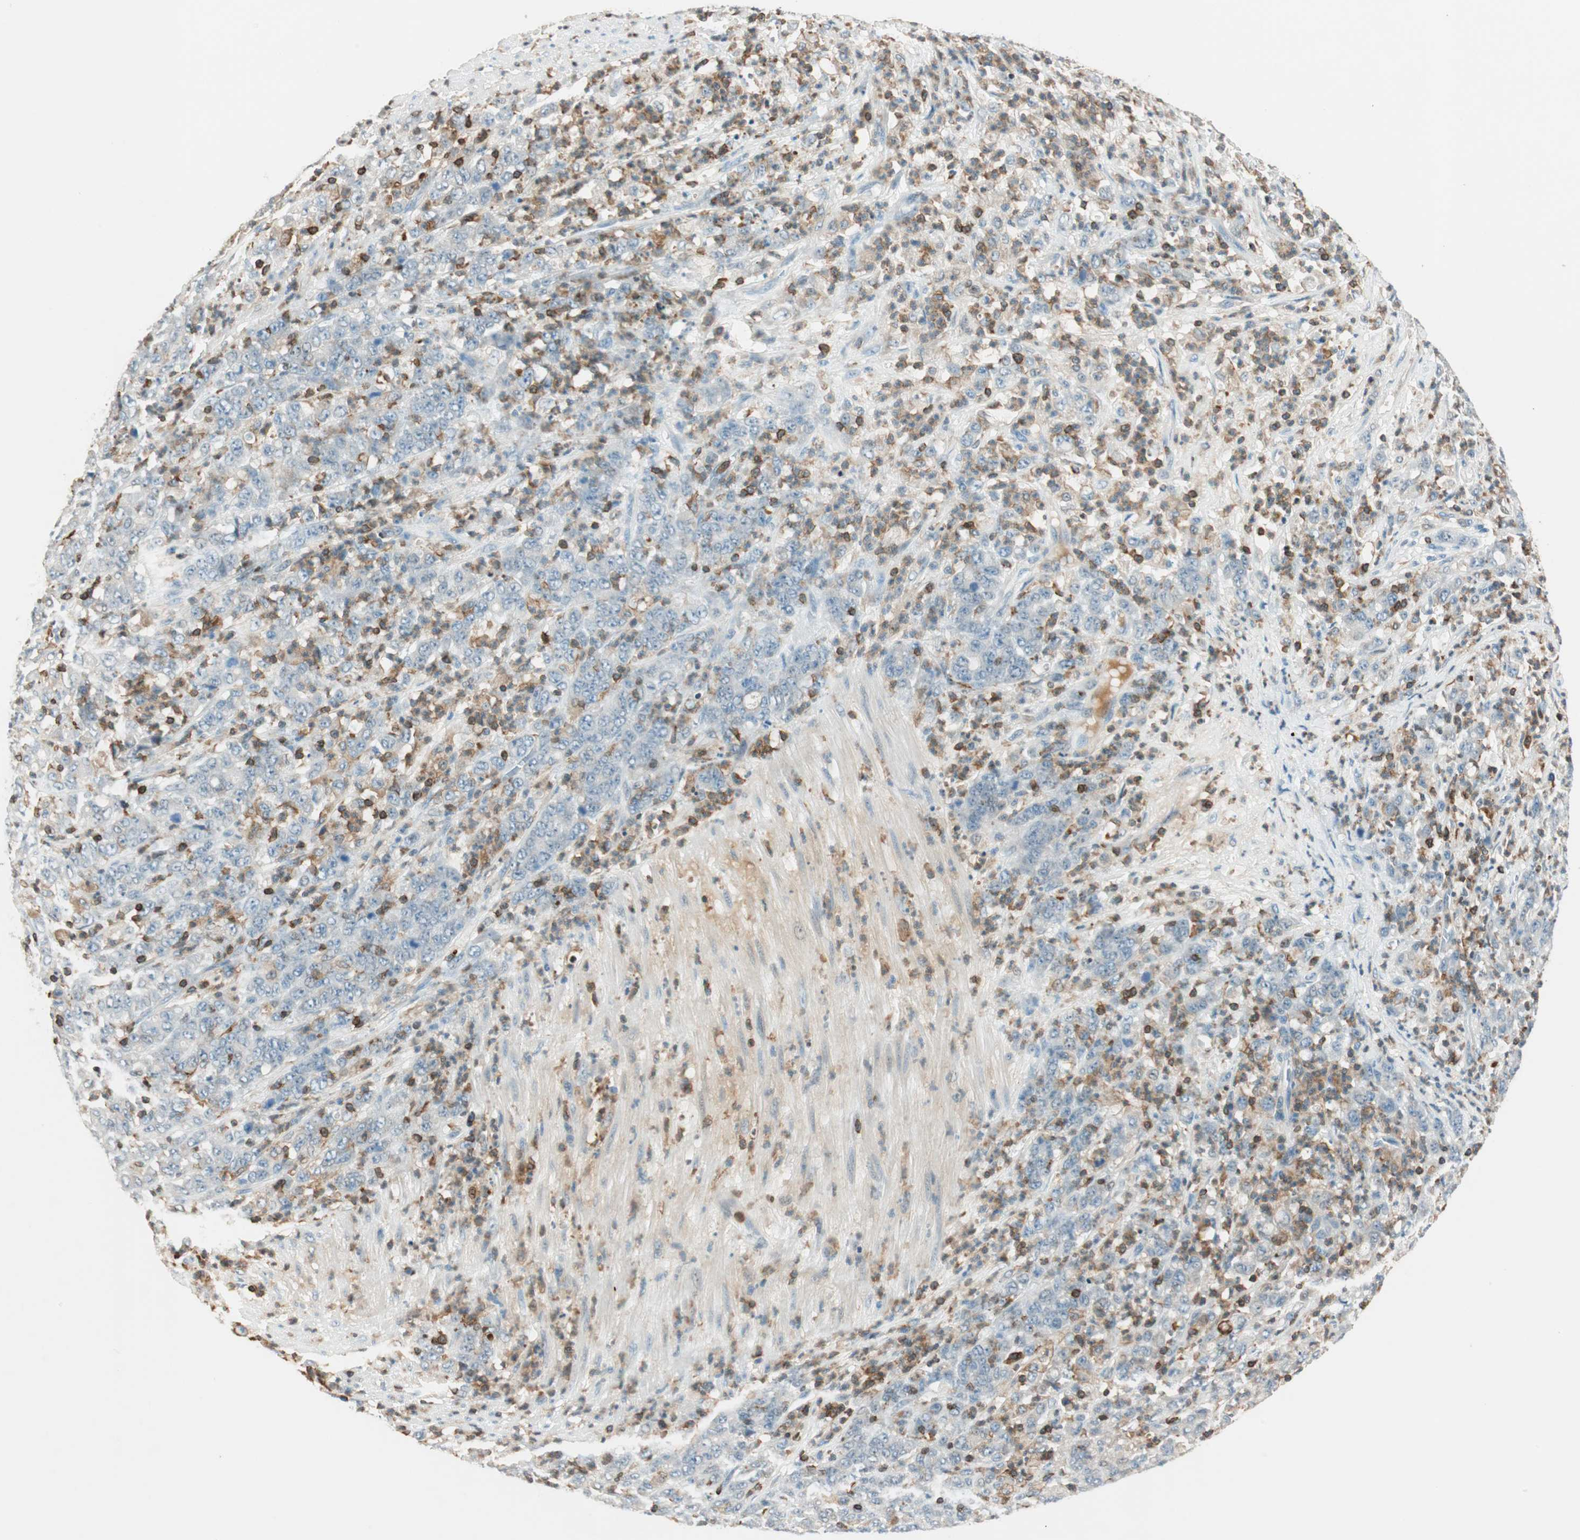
{"staining": {"intensity": "weak", "quantity": "25%-75%", "location": "cytoplasmic/membranous"}, "tissue": "stomach cancer", "cell_type": "Tumor cells", "image_type": "cancer", "snomed": [{"axis": "morphology", "description": "Adenocarcinoma, NOS"}, {"axis": "topography", "description": "Stomach, lower"}], "caption": "Stomach adenocarcinoma tissue shows weak cytoplasmic/membranous staining in approximately 25%-75% of tumor cells, visualized by immunohistochemistry.", "gene": "HPGD", "patient": {"sex": "female", "age": 71}}